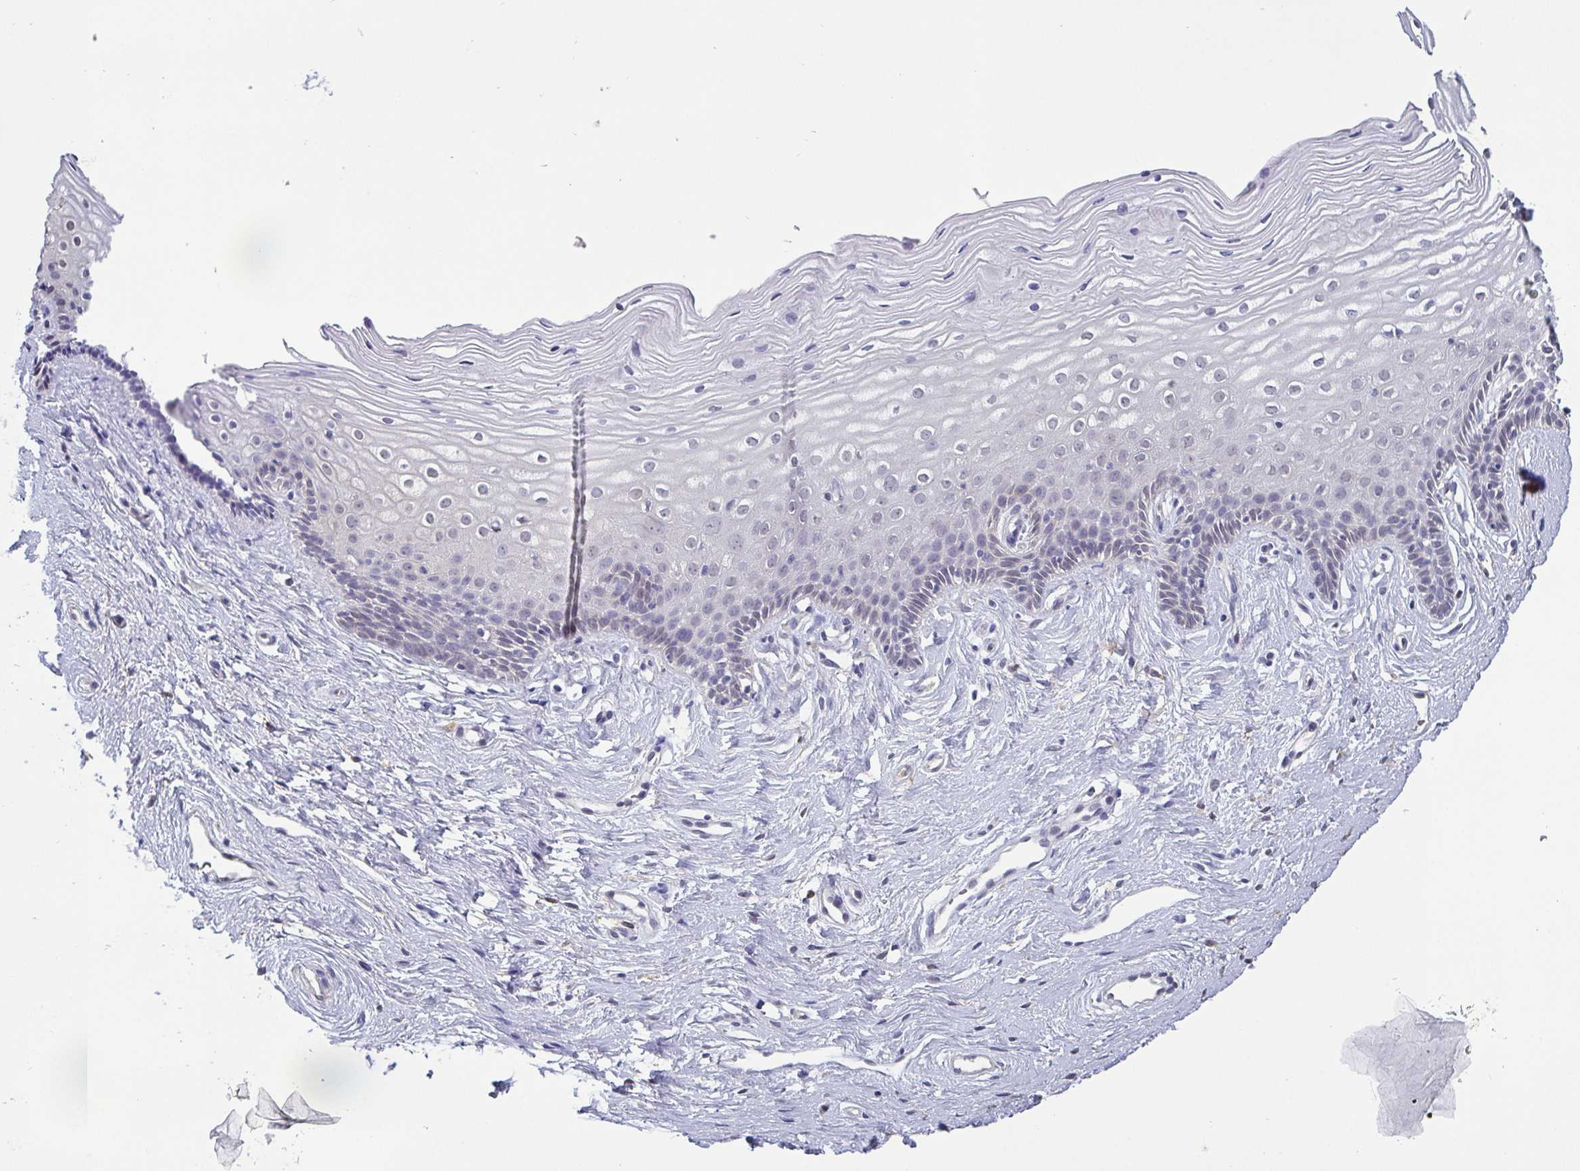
{"staining": {"intensity": "weak", "quantity": ">75%", "location": "cytoplasmic/membranous,nuclear"}, "tissue": "cervix", "cell_type": "Glandular cells", "image_type": "normal", "snomed": [{"axis": "morphology", "description": "Normal tissue, NOS"}, {"axis": "topography", "description": "Cervix"}], "caption": "Immunohistochemistry (IHC) micrograph of normal cervix stained for a protein (brown), which demonstrates low levels of weak cytoplasmic/membranous,nuclear positivity in about >75% of glandular cells.", "gene": "IDH1", "patient": {"sex": "female", "age": 40}}